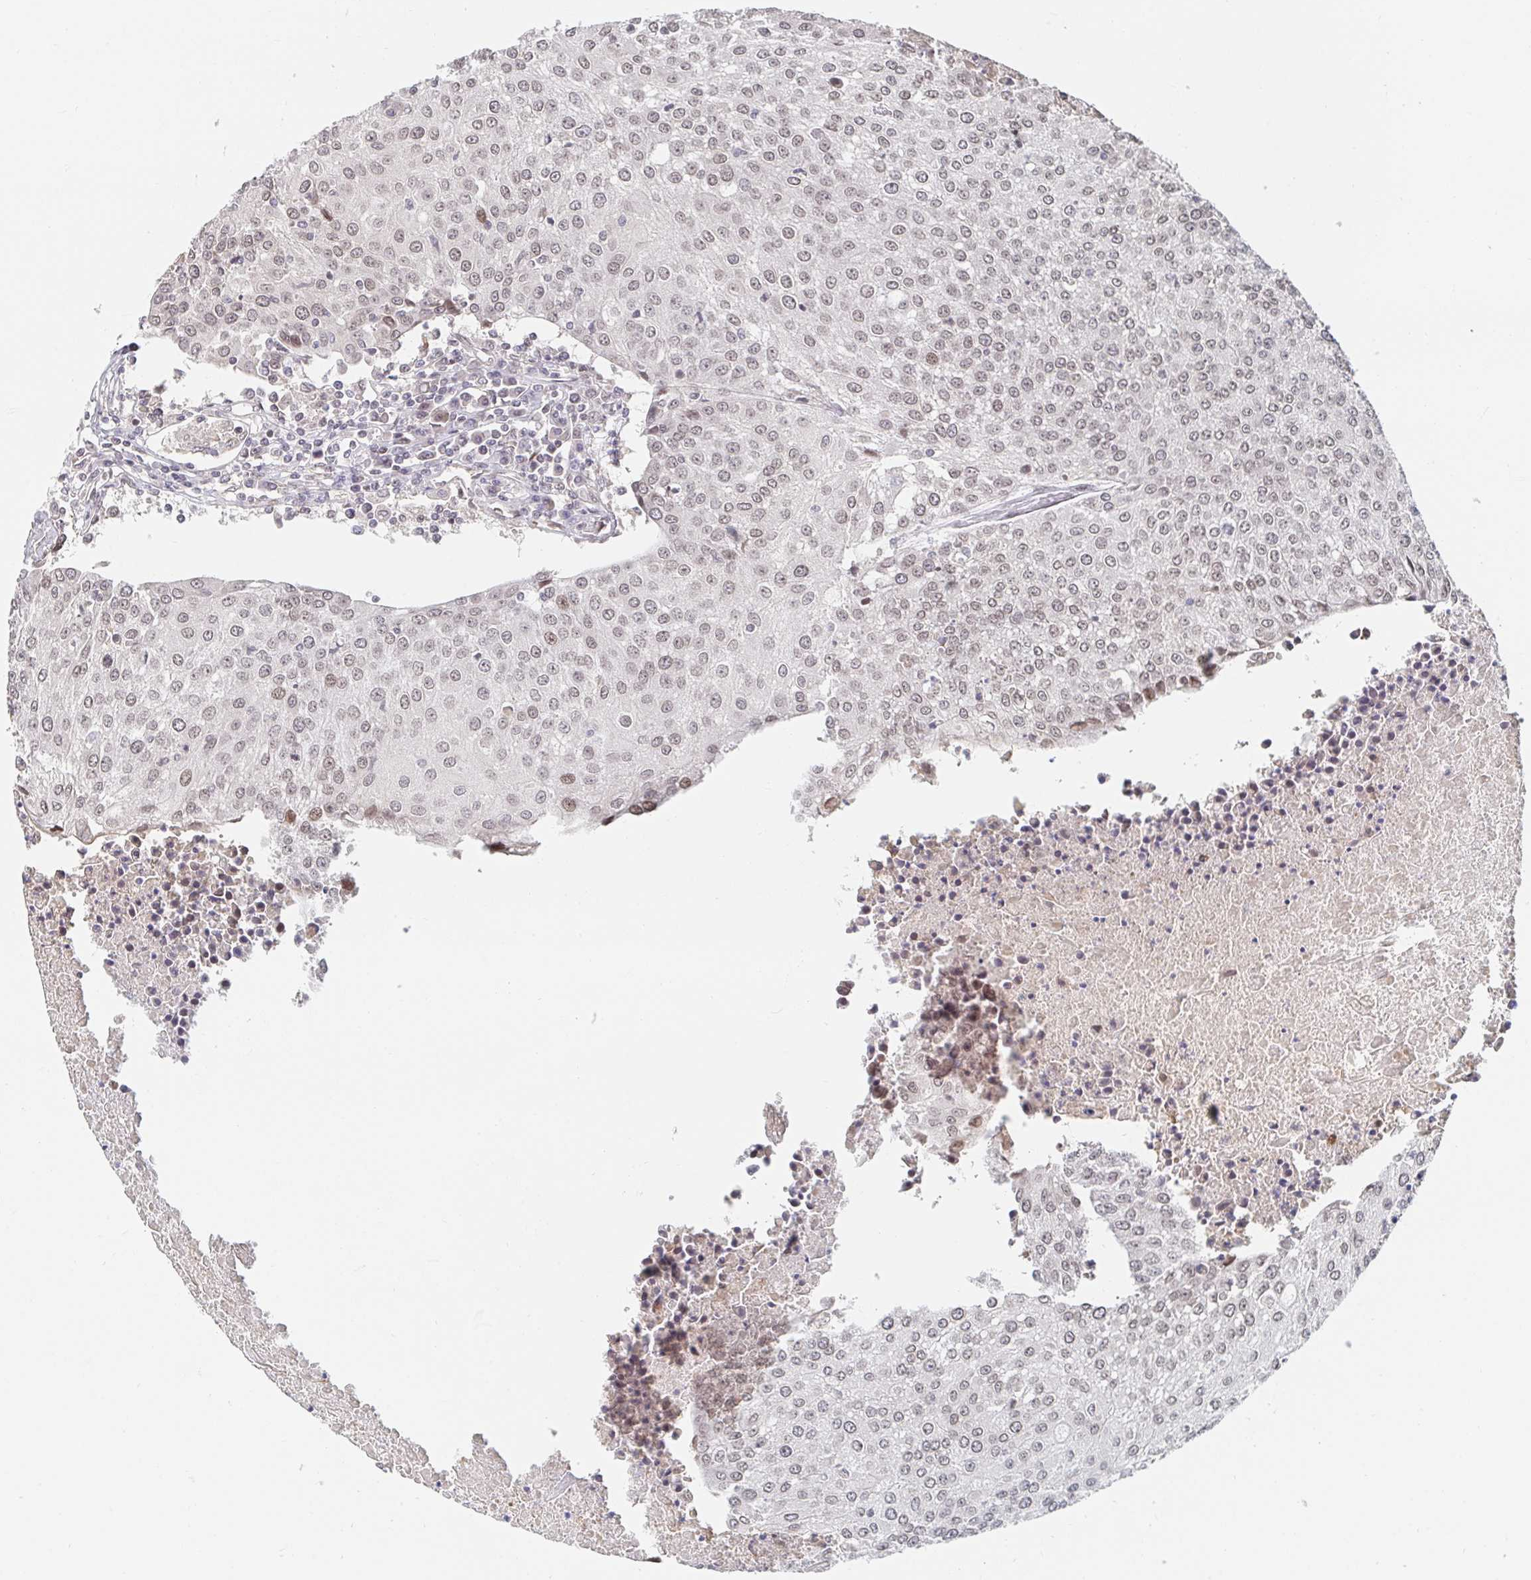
{"staining": {"intensity": "weak", "quantity": "25%-75%", "location": "nuclear"}, "tissue": "urothelial cancer", "cell_type": "Tumor cells", "image_type": "cancer", "snomed": [{"axis": "morphology", "description": "Urothelial carcinoma, High grade"}, {"axis": "topography", "description": "Urinary bladder"}], "caption": "Protein staining of urothelial carcinoma (high-grade) tissue exhibits weak nuclear staining in about 25%-75% of tumor cells. The protein of interest is shown in brown color, while the nuclei are stained blue.", "gene": "CHD2", "patient": {"sex": "female", "age": 85}}